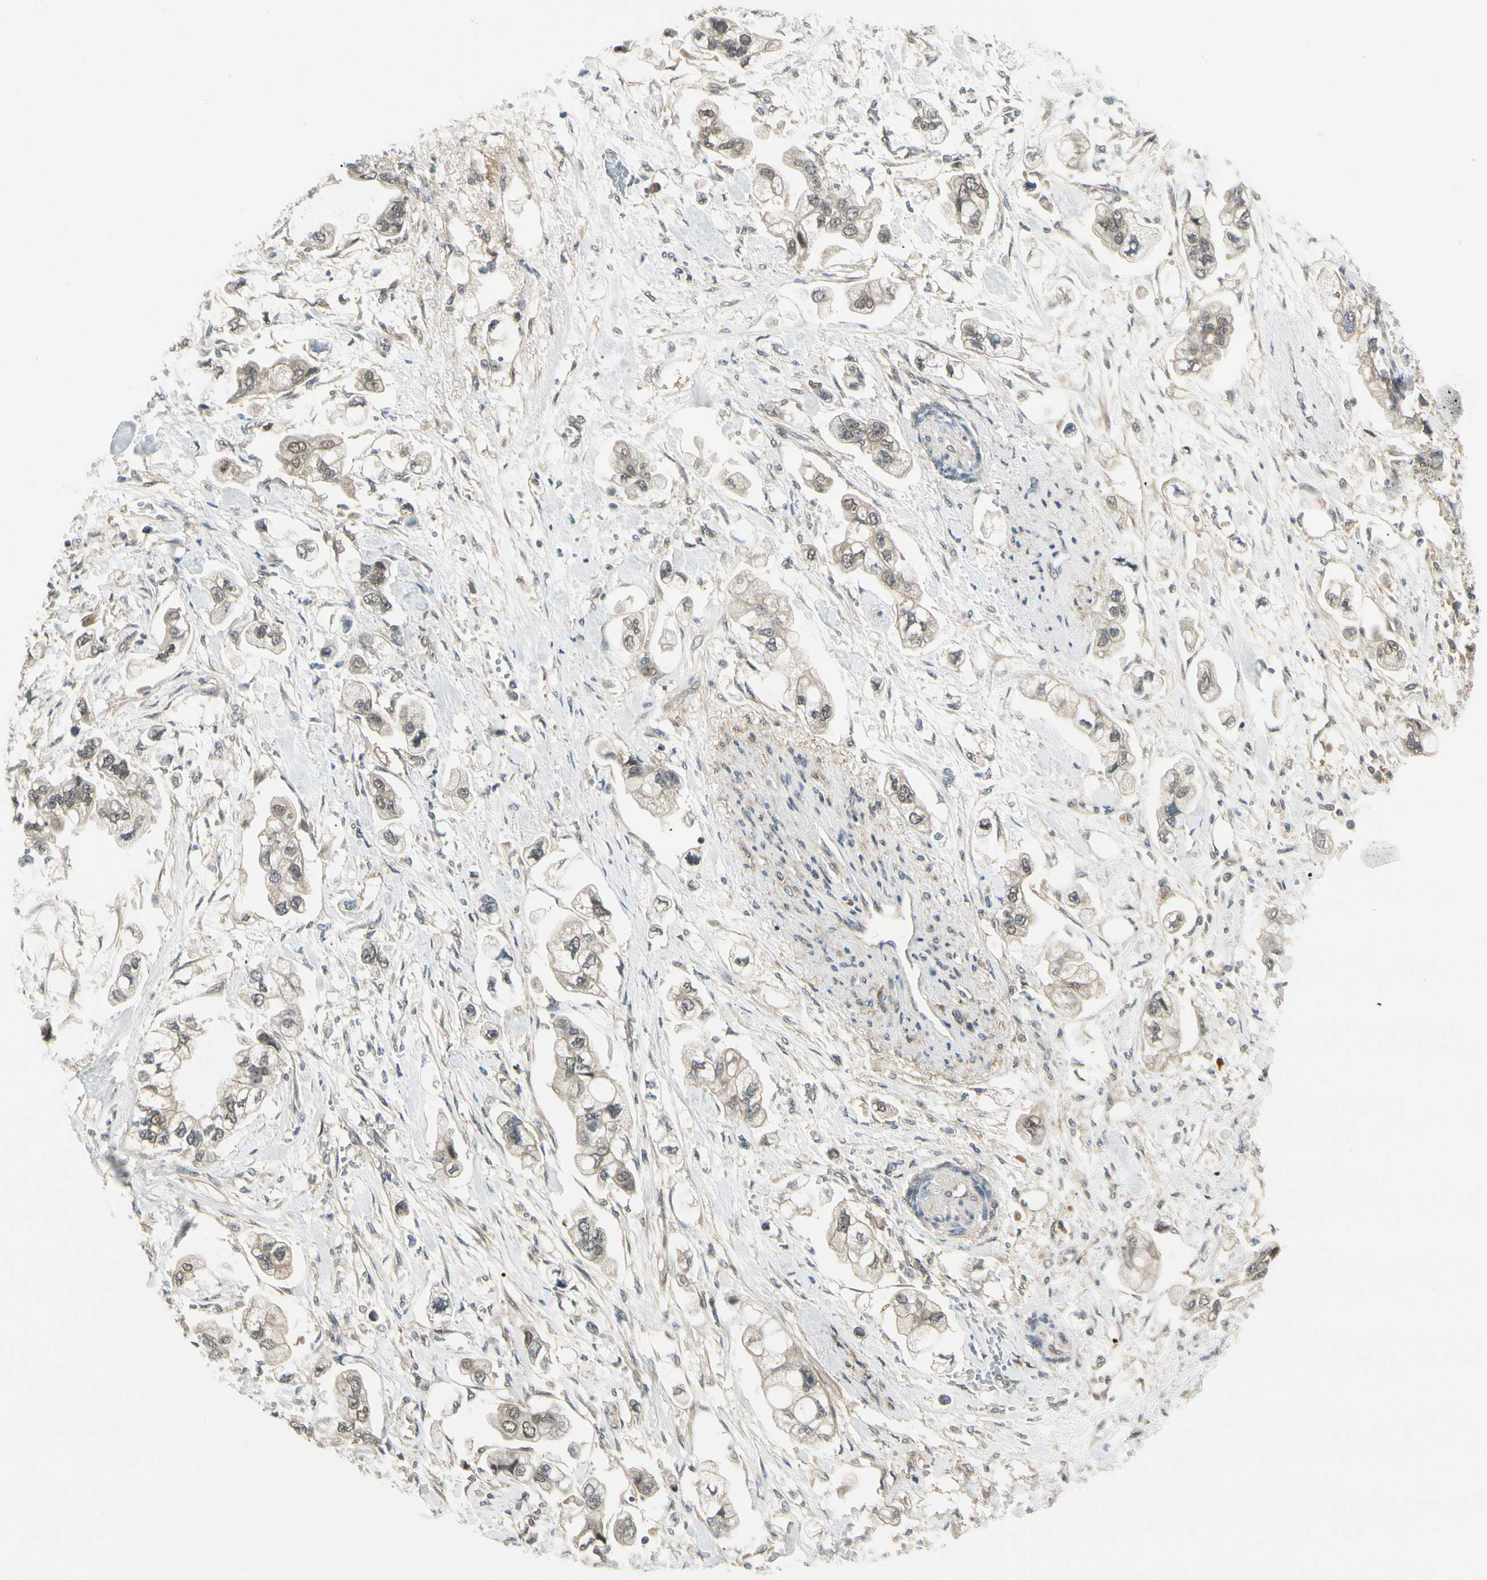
{"staining": {"intensity": "weak", "quantity": "<25%", "location": "cytoplasmic/membranous"}, "tissue": "stomach cancer", "cell_type": "Tumor cells", "image_type": "cancer", "snomed": [{"axis": "morphology", "description": "Adenocarcinoma, NOS"}, {"axis": "topography", "description": "Stomach"}], "caption": "Histopathology image shows no protein expression in tumor cells of stomach adenocarcinoma tissue.", "gene": "EPHB3", "patient": {"sex": "male", "age": 62}}